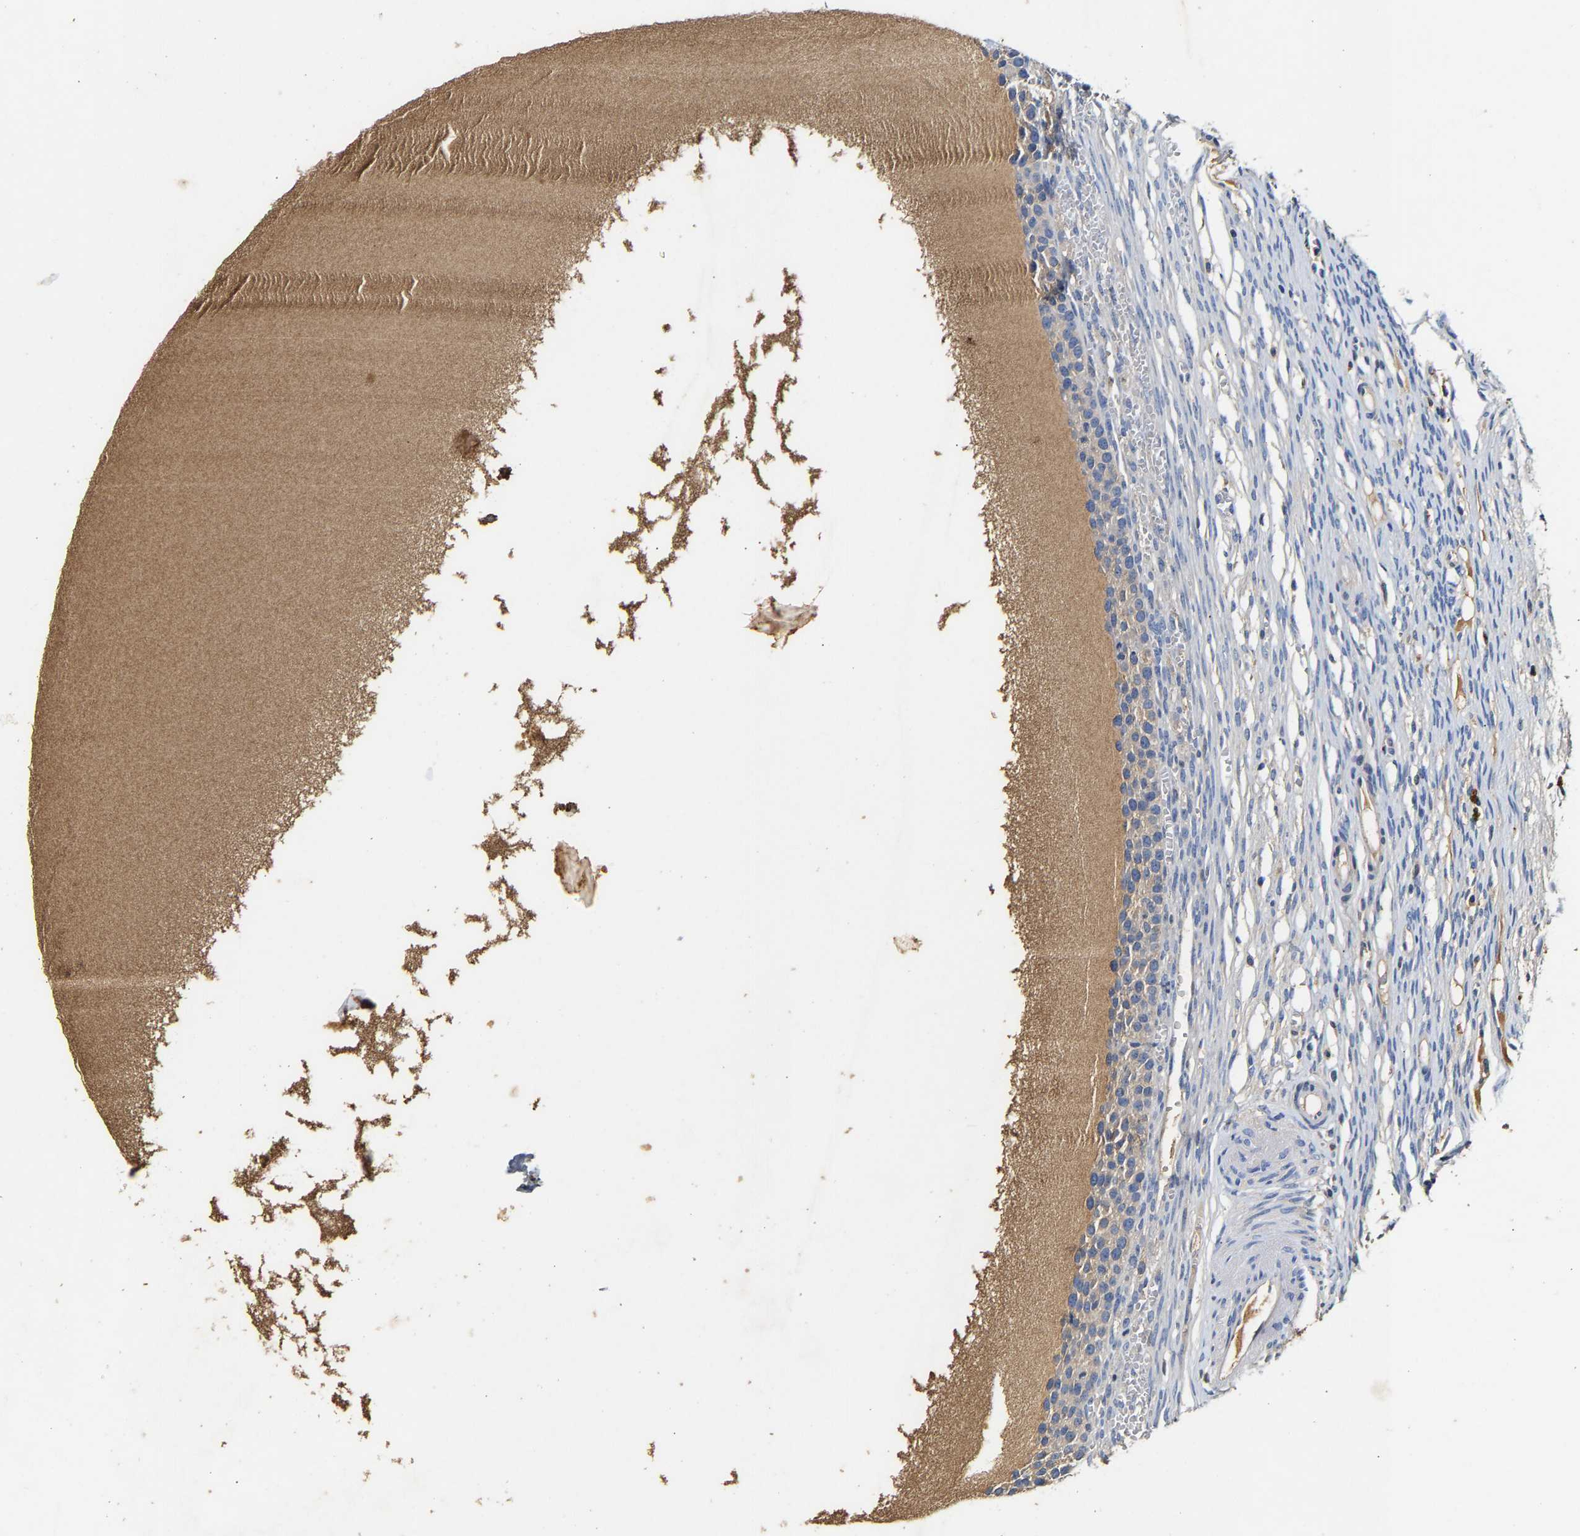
{"staining": {"intensity": "weak", "quantity": ">75%", "location": "cytoplasmic/membranous"}, "tissue": "ovary", "cell_type": "Follicle cells", "image_type": "normal", "snomed": [{"axis": "morphology", "description": "Normal tissue, NOS"}, {"axis": "topography", "description": "Ovary"}], "caption": "Ovary was stained to show a protein in brown. There is low levels of weak cytoplasmic/membranous staining in about >75% of follicle cells. The staining was performed using DAB (3,3'-diaminobenzidine) to visualize the protein expression in brown, while the nuclei were stained in blue with hematoxylin (Magnification: 20x).", "gene": "SLCO2B1", "patient": {"sex": "female", "age": 33}}